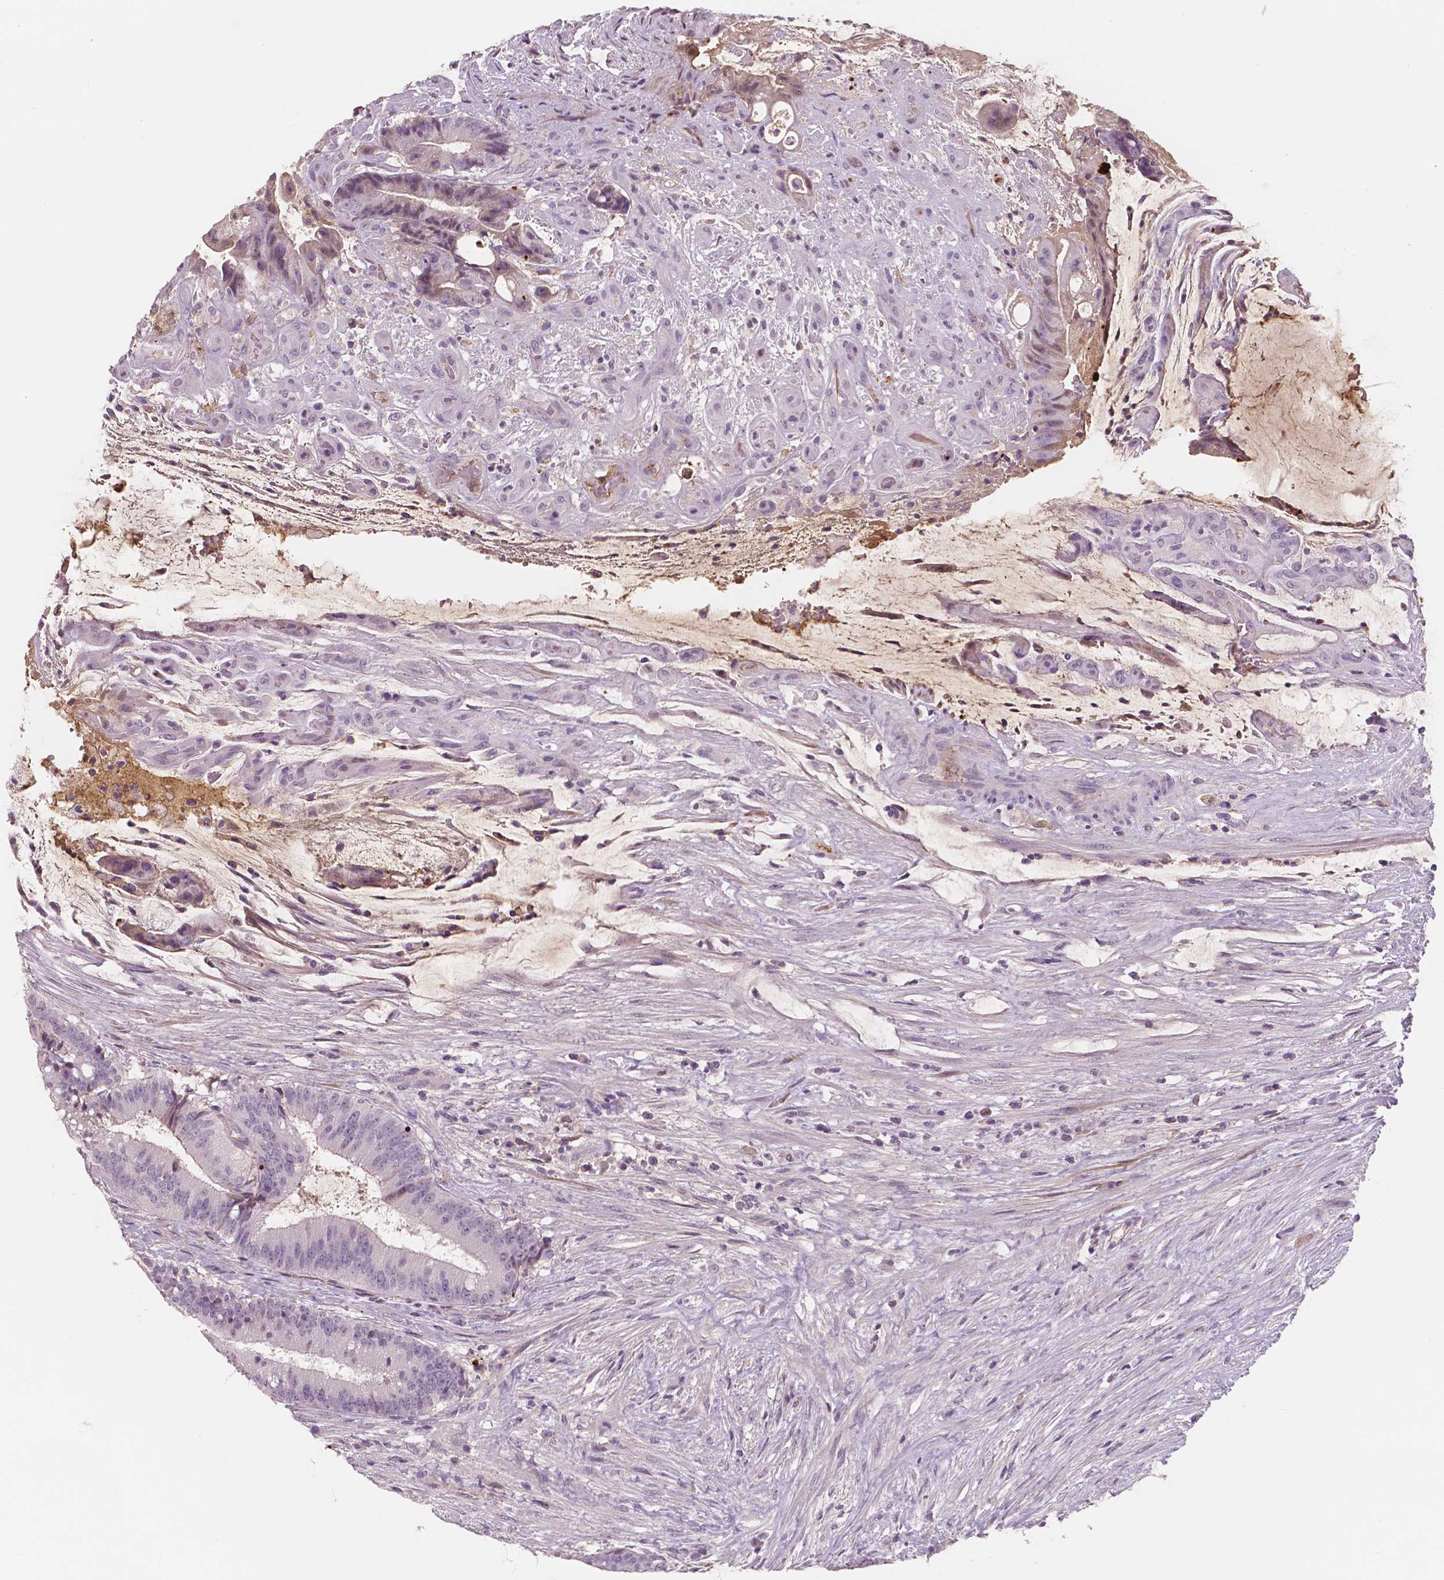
{"staining": {"intensity": "negative", "quantity": "none", "location": "none"}, "tissue": "colorectal cancer", "cell_type": "Tumor cells", "image_type": "cancer", "snomed": [{"axis": "morphology", "description": "Adenocarcinoma, NOS"}, {"axis": "topography", "description": "Colon"}], "caption": "There is no significant staining in tumor cells of adenocarcinoma (colorectal). The staining was performed using DAB (3,3'-diaminobenzidine) to visualize the protein expression in brown, while the nuclei were stained in blue with hematoxylin (Magnification: 20x).", "gene": "APOA4", "patient": {"sex": "female", "age": 43}}